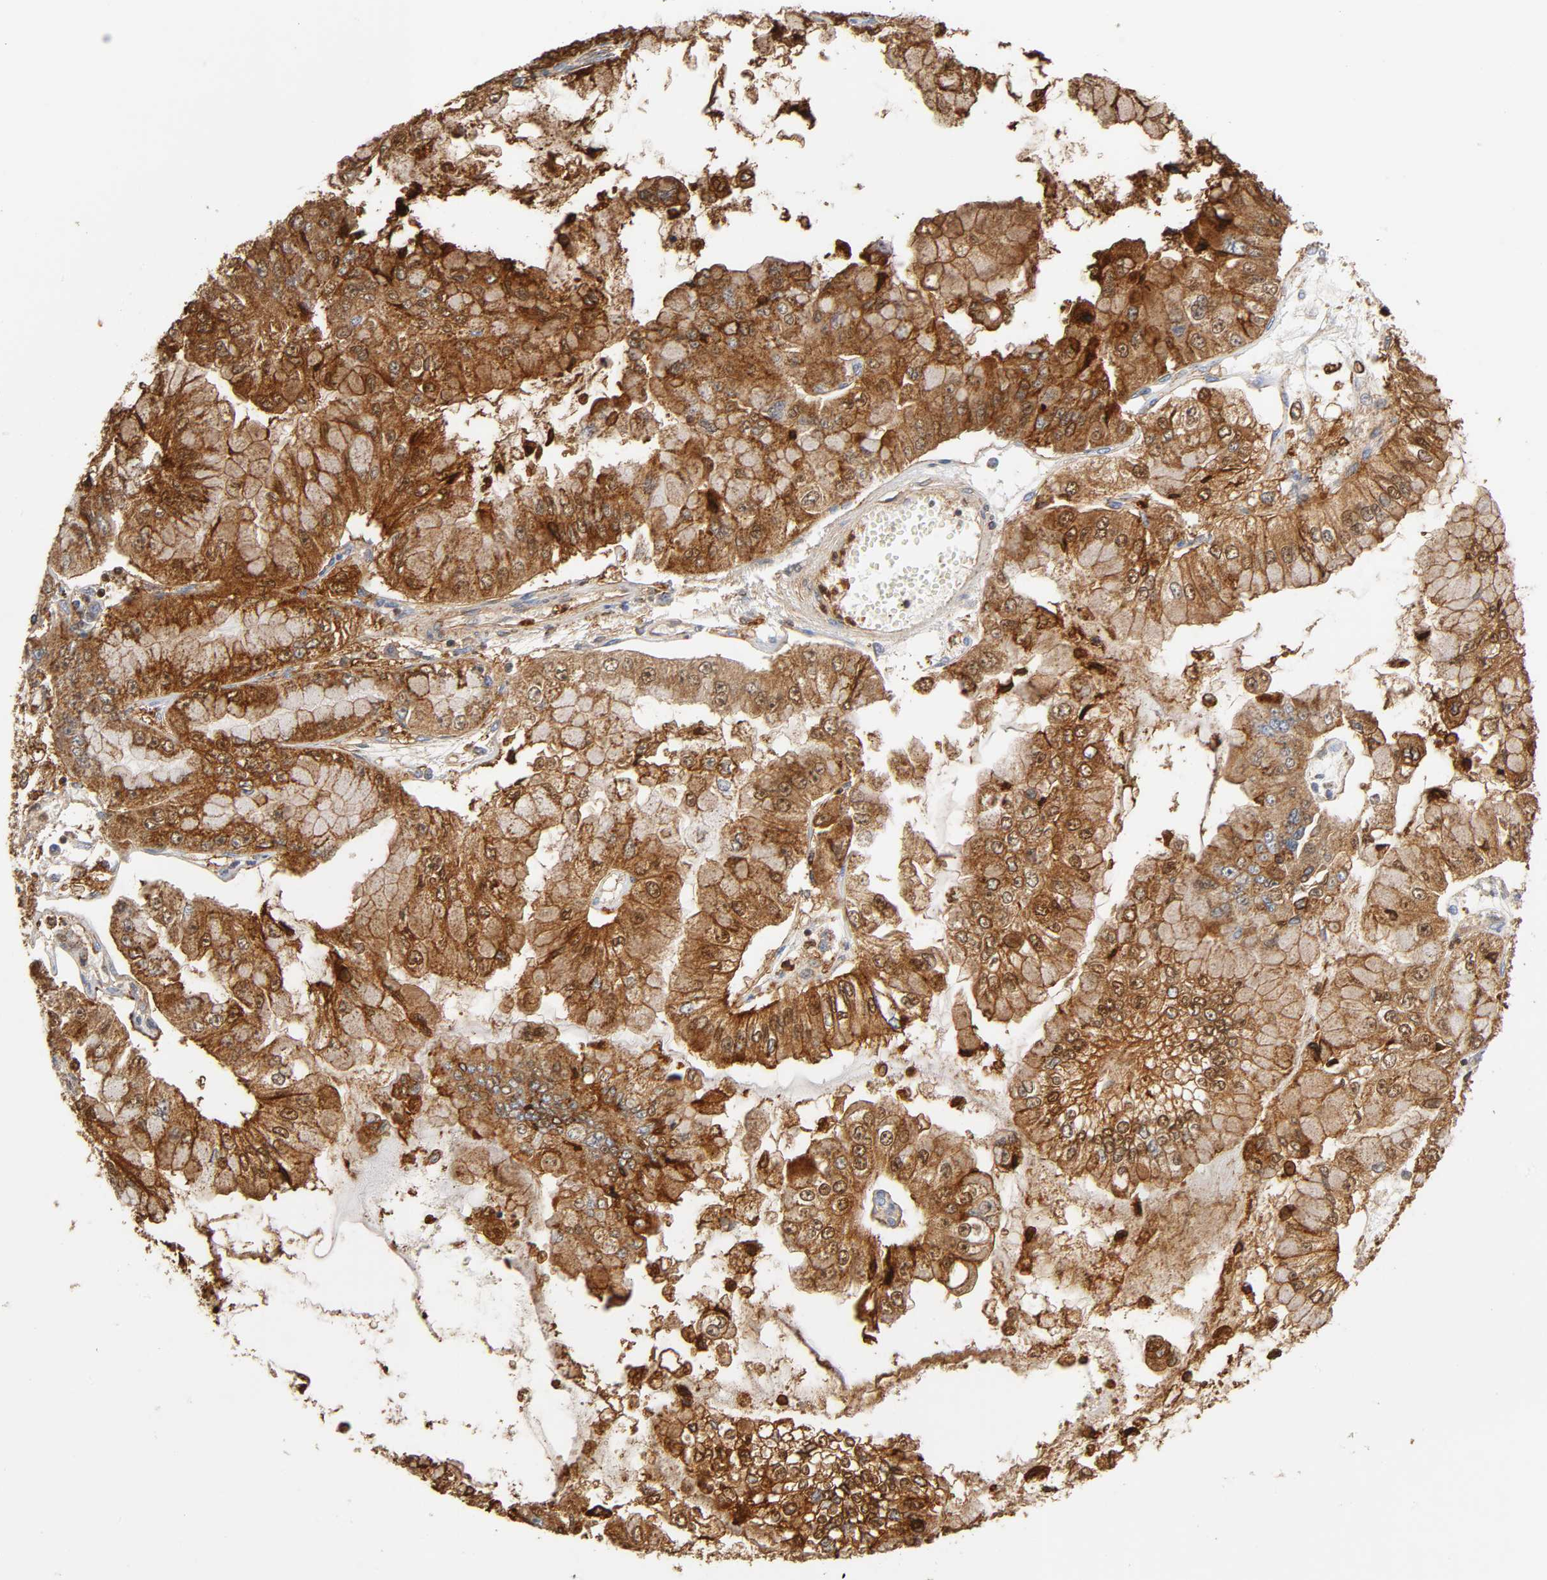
{"staining": {"intensity": "moderate", "quantity": ">75%", "location": "cytoplasmic/membranous,nuclear"}, "tissue": "liver cancer", "cell_type": "Tumor cells", "image_type": "cancer", "snomed": [{"axis": "morphology", "description": "Cholangiocarcinoma"}, {"axis": "topography", "description": "Liver"}], "caption": "IHC image of neoplastic tissue: human liver cancer (cholangiocarcinoma) stained using immunohistochemistry shows medium levels of moderate protein expression localized specifically in the cytoplasmic/membranous and nuclear of tumor cells, appearing as a cytoplasmic/membranous and nuclear brown color.", "gene": "ANXA11", "patient": {"sex": "female", "age": 79}}